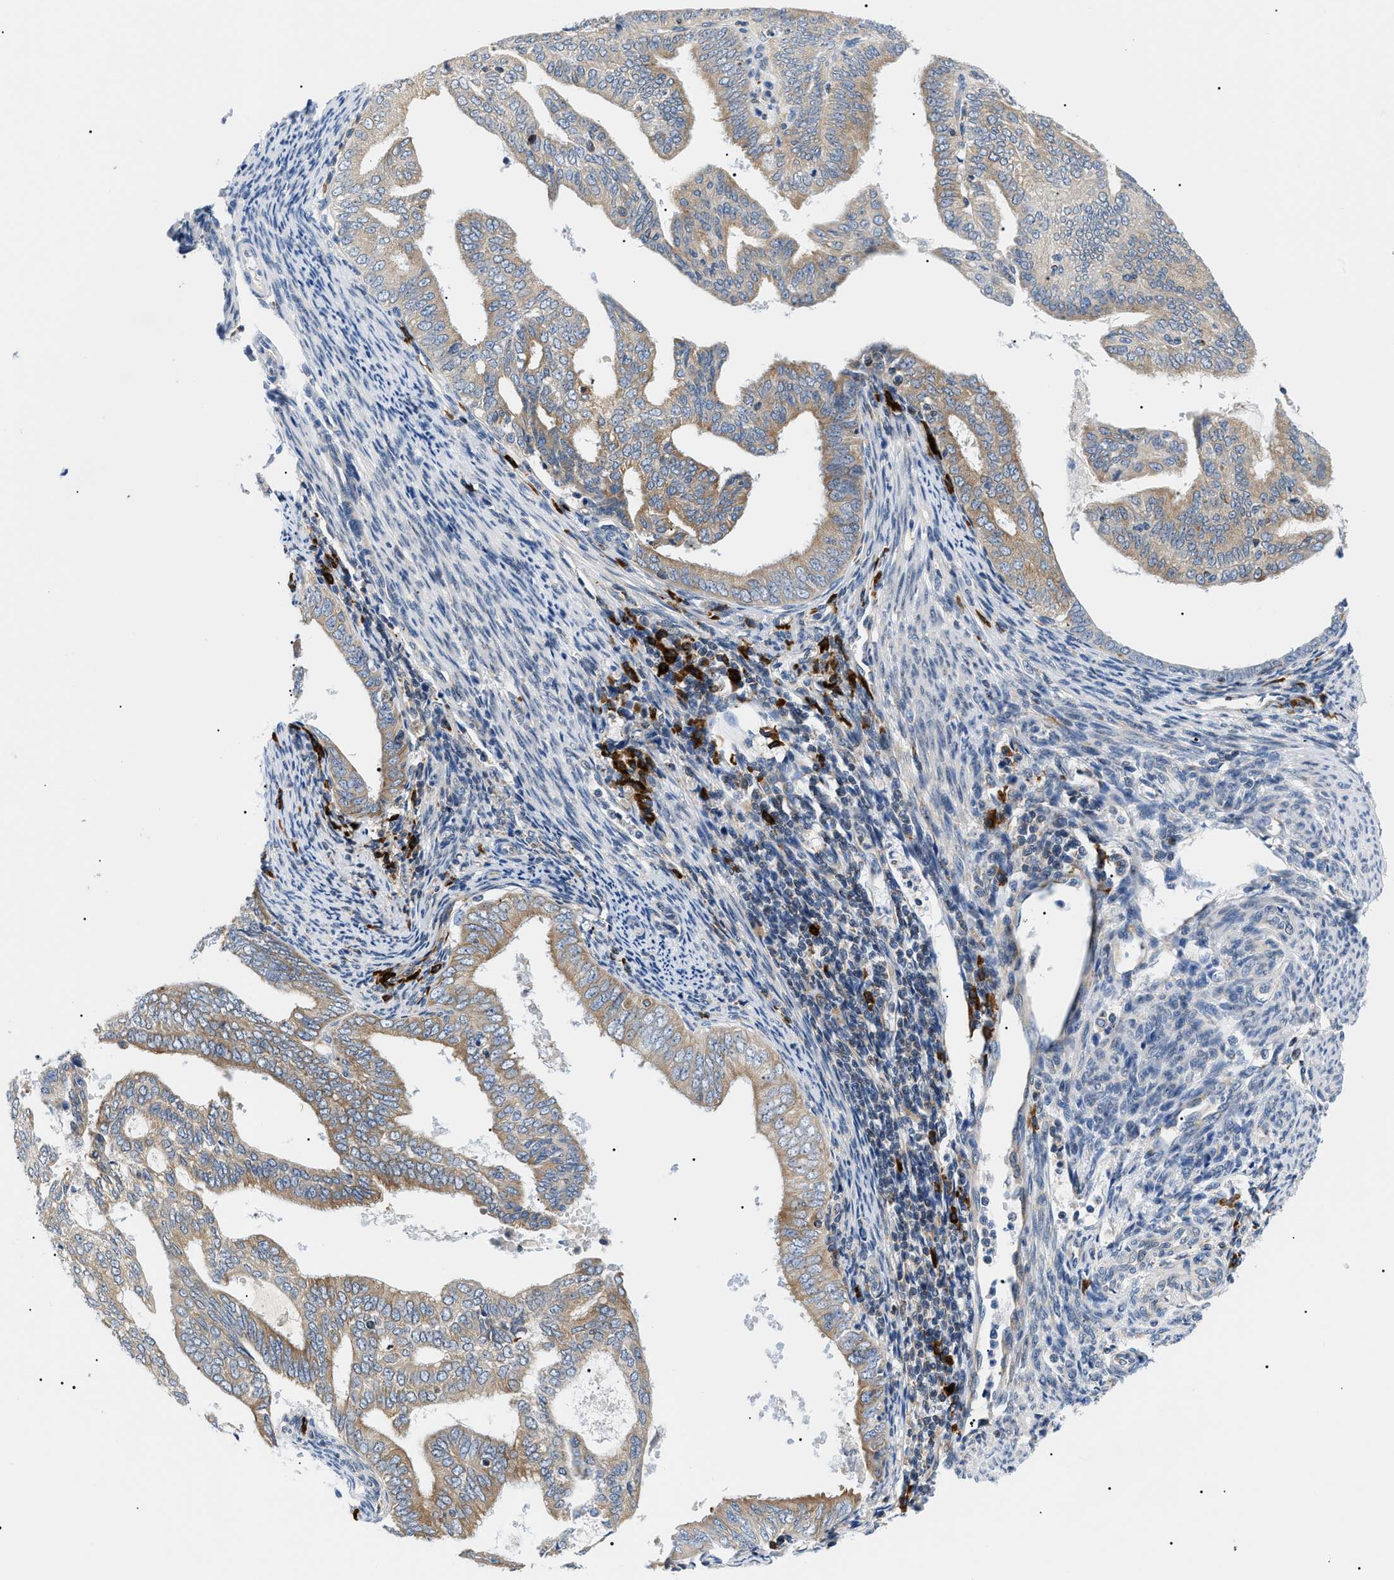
{"staining": {"intensity": "moderate", "quantity": ">75%", "location": "cytoplasmic/membranous"}, "tissue": "endometrial cancer", "cell_type": "Tumor cells", "image_type": "cancer", "snomed": [{"axis": "morphology", "description": "Adenocarcinoma, NOS"}, {"axis": "topography", "description": "Endometrium"}], "caption": "Human endometrial cancer stained with a brown dye displays moderate cytoplasmic/membranous positive positivity in approximately >75% of tumor cells.", "gene": "DERL1", "patient": {"sex": "female", "age": 58}}